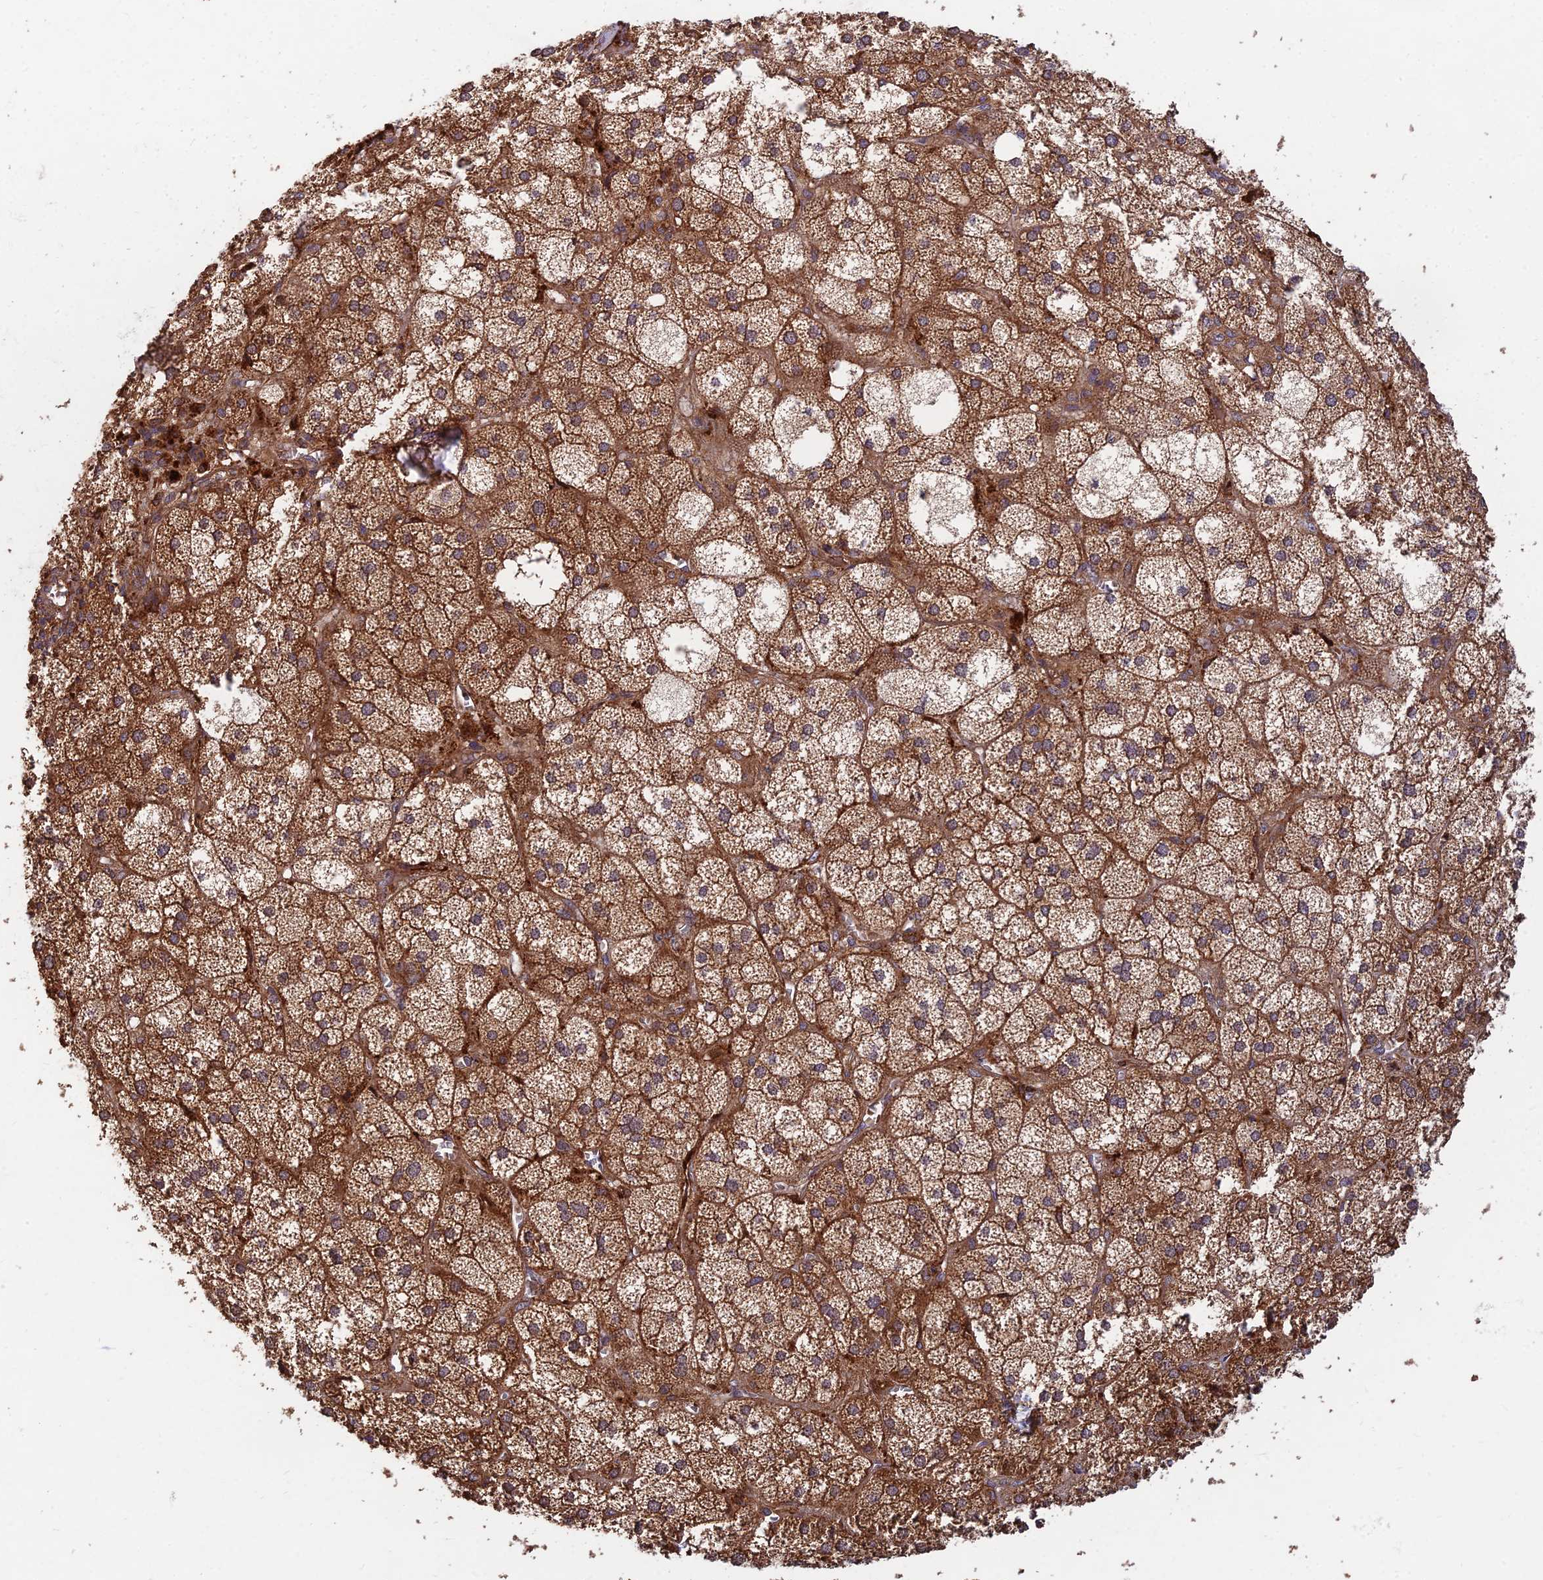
{"staining": {"intensity": "moderate", "quantity": ">75%", "location": "cytoplasmic/membranous"}, "tissue": "adrenal gland", "cell_type": "Glandular cells", "image_type": "normal", "snomed": [{"axis": "morphology", "description": "Normal tissue, NOS"}, {"axis": "topography", "description": "Adrenal gland"}], "caption": "Benign adrenal gland was stained to show a protein in brown. There is medium levels of moderate cytoplasmic/membranous staining in about >75% of glandular cells.", "gene": "RELCH", "patient": {"sex": "female", "age": 61}}